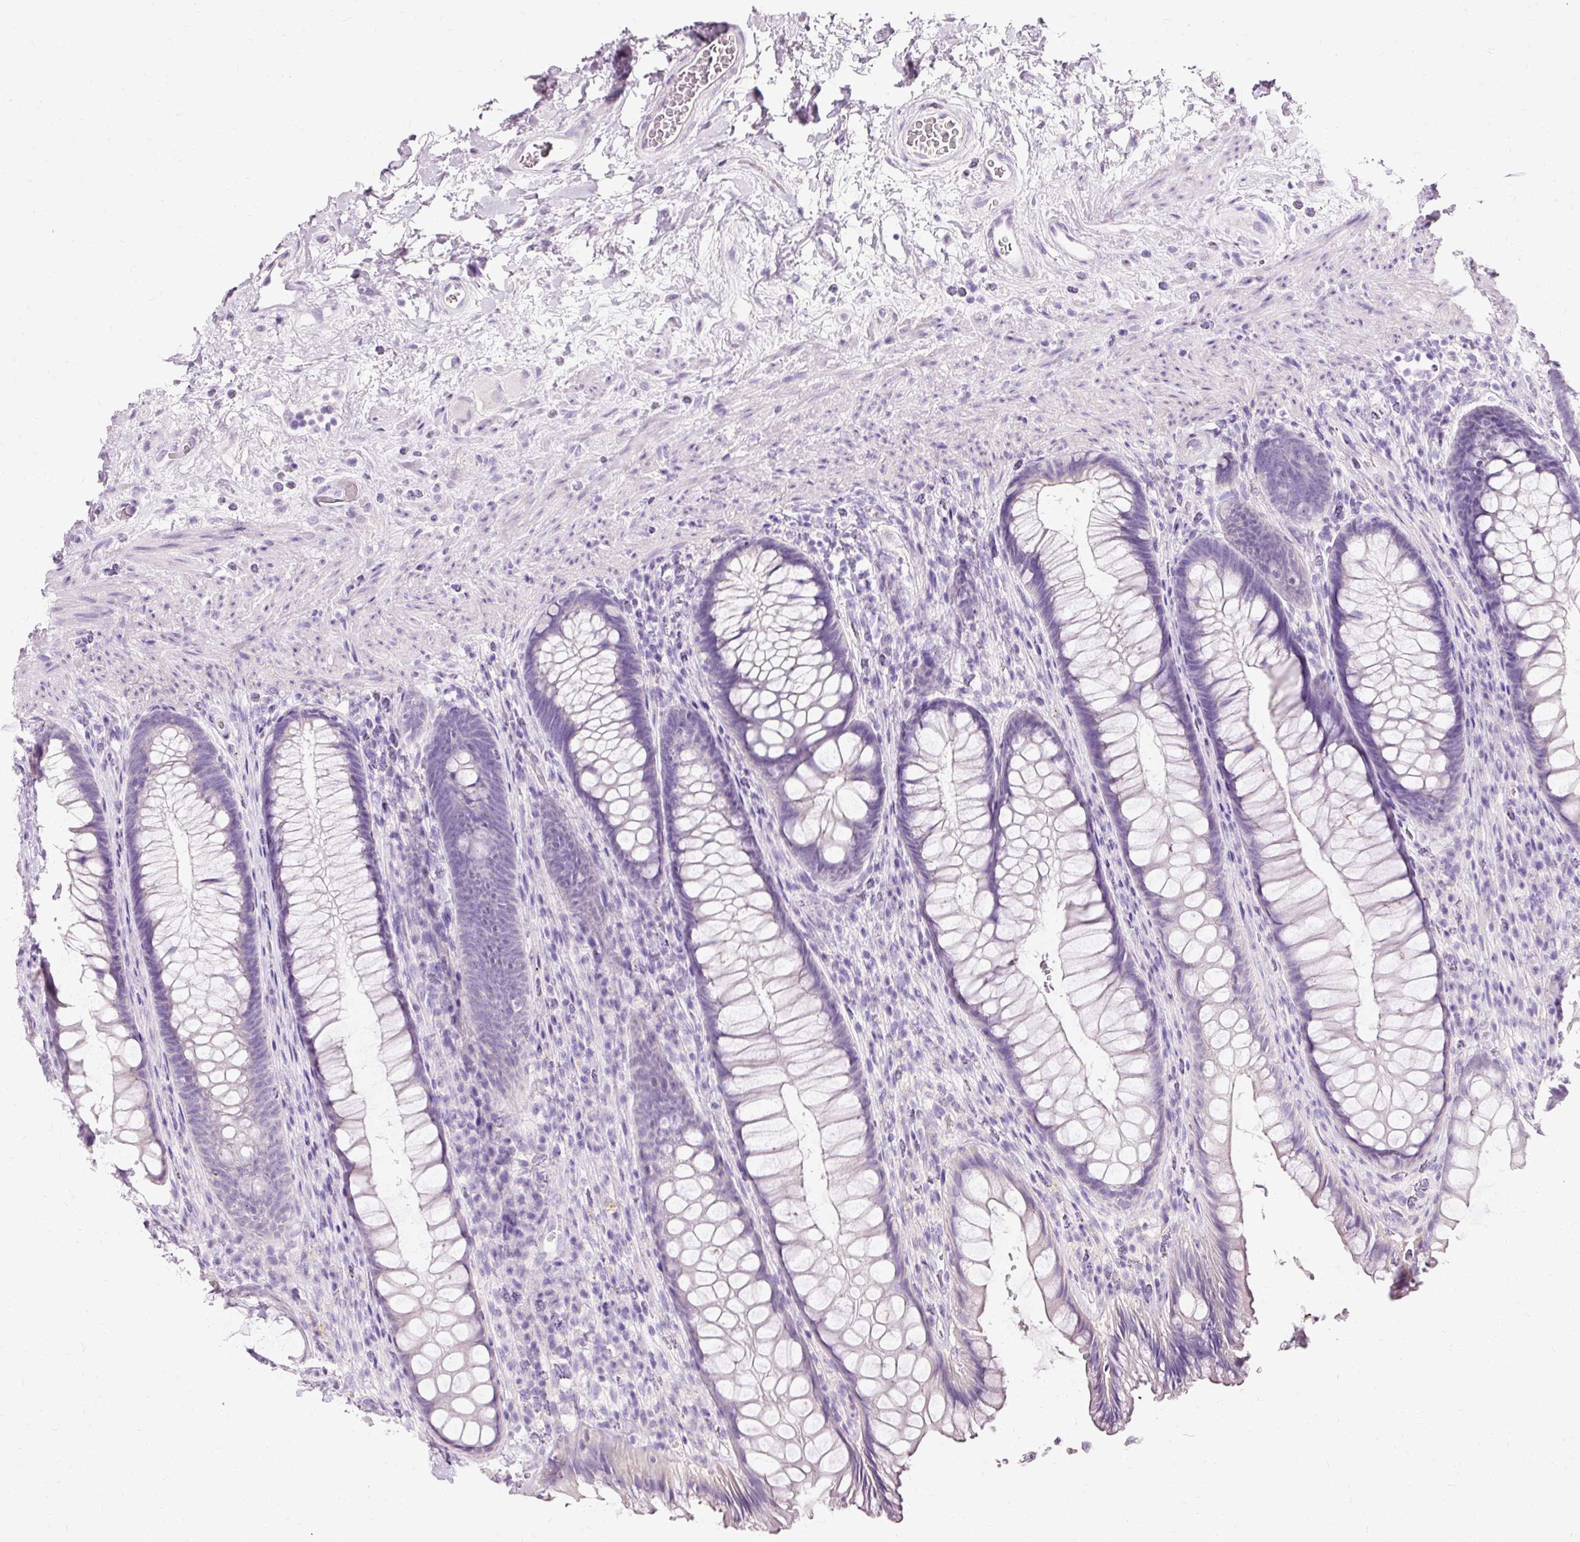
{"staining": {"intensity": "negative", "quantity": "none", "location": "none"}, "tissue": "rectum", "cell_type": "Glandular cells", "image_type": "normal", "snomed": [{"axis": "morphology", "description": "Normal tissue, NOS"}, {"axis": "topography", "description": "Rectum"}], "caption": "Protein analysis of normal rectum reveals no significant staining in glandular cells. The staining was performed using DAB (3,3'-diaminobenzidine) to visualize the protein expression in brown, while the nuclei were stained in blue with hematoxylin (Magnification: 20x).", "gene": "CLDN25", "patient": {"sex": "male", "age": 53}}